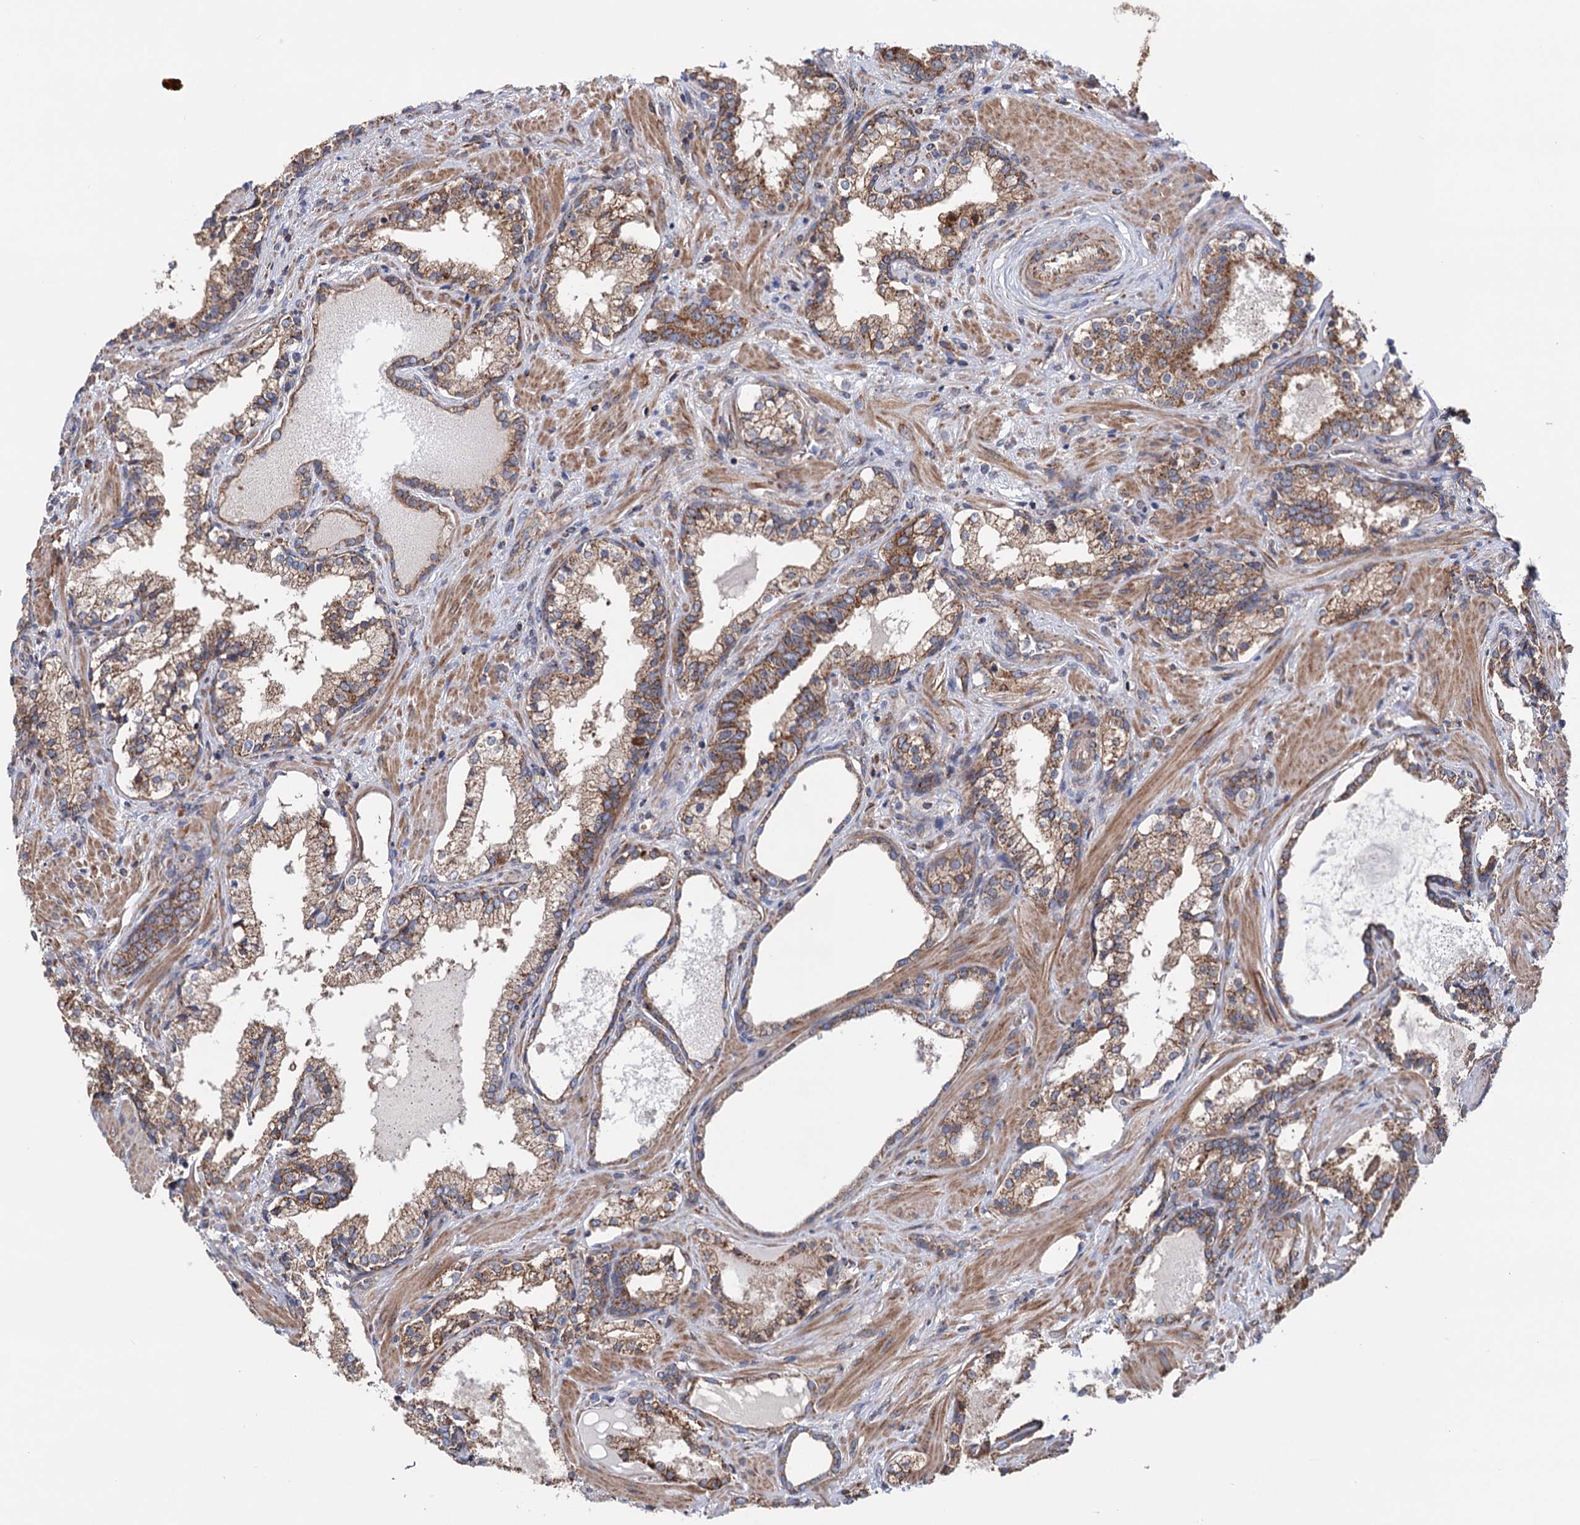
{"staining": {"intensity": "moderate", "quantity": ">75%", "location": "cytoplasmic/membranous"}, "tissue": "prostate cancer", "cell_type": "Tumor cells", "image_type": "cancer", "snomed": [{"axis": "morphology", "description": "Adenocarcinoma, High grade"}, {"axis": "topography", "description": "Prostate"}], "caption": "Human adenocarcinoma (high-grade) (prostate) stained for a protein (brown) shows moderate cytoplasmic/membranous positive expression in about >75% of tumor cells.", "gene": "SUCLA2", "patient": {"sex": "male", "age": 58}}